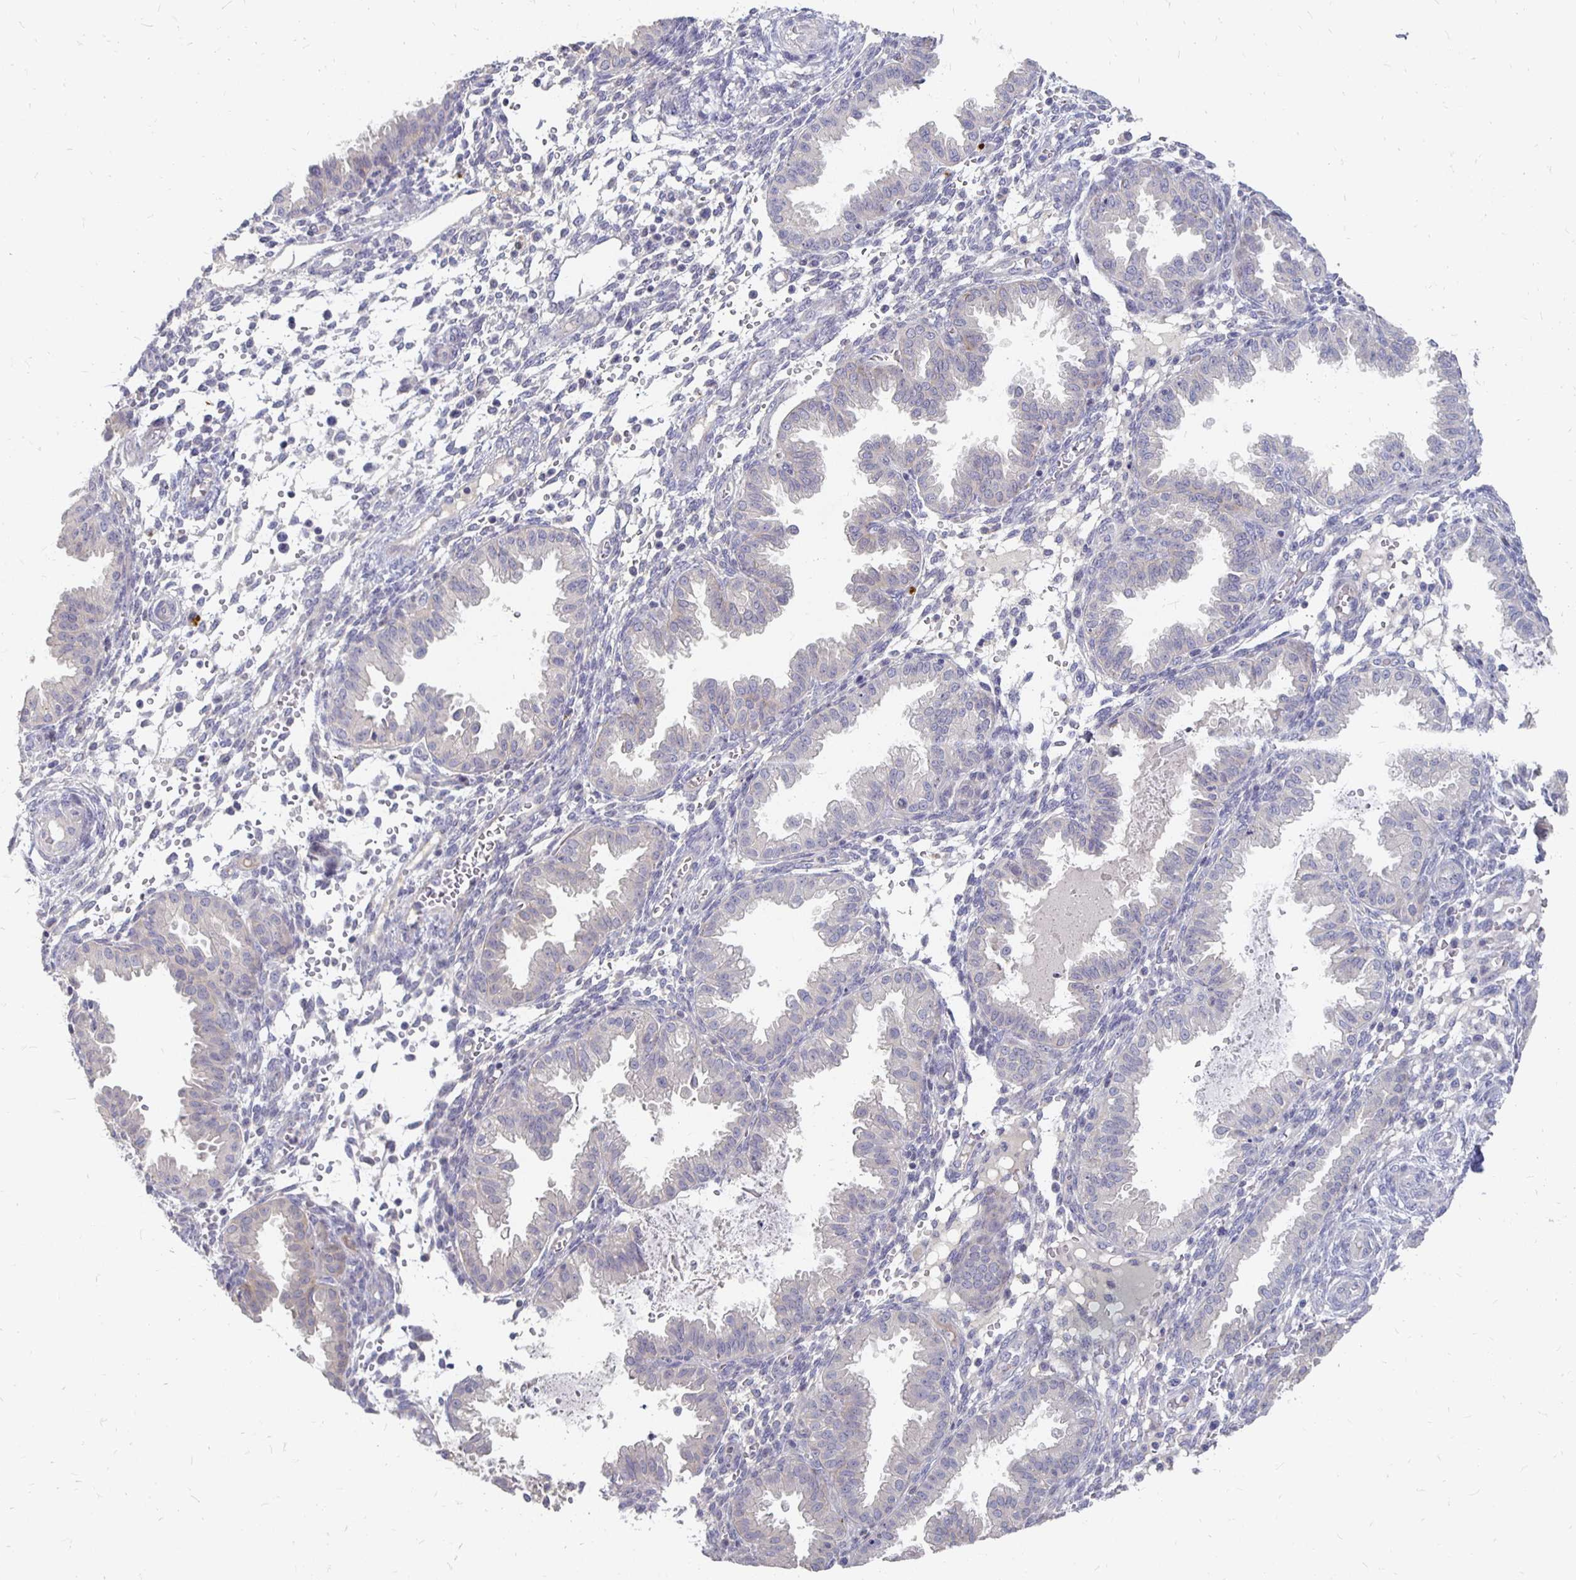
{"staining": {"intensity": "negative", "quantity": "none", "location": "none"}, "tissue": "endometrium", "cell_type": "Cells in endometrial stroma", "image_type": "normal", "snomed": [{"axis": "morphology", "description": "Normal tissue, NOS"}, {"axis": "topography", "description": "Endometrium"}], "caption": "Histopathology image shows no significant protein staining in cells in endometrial stroma of normal endometrium.", "gene": "FKRP", "patient": {"sex": "female", "age": 33}}